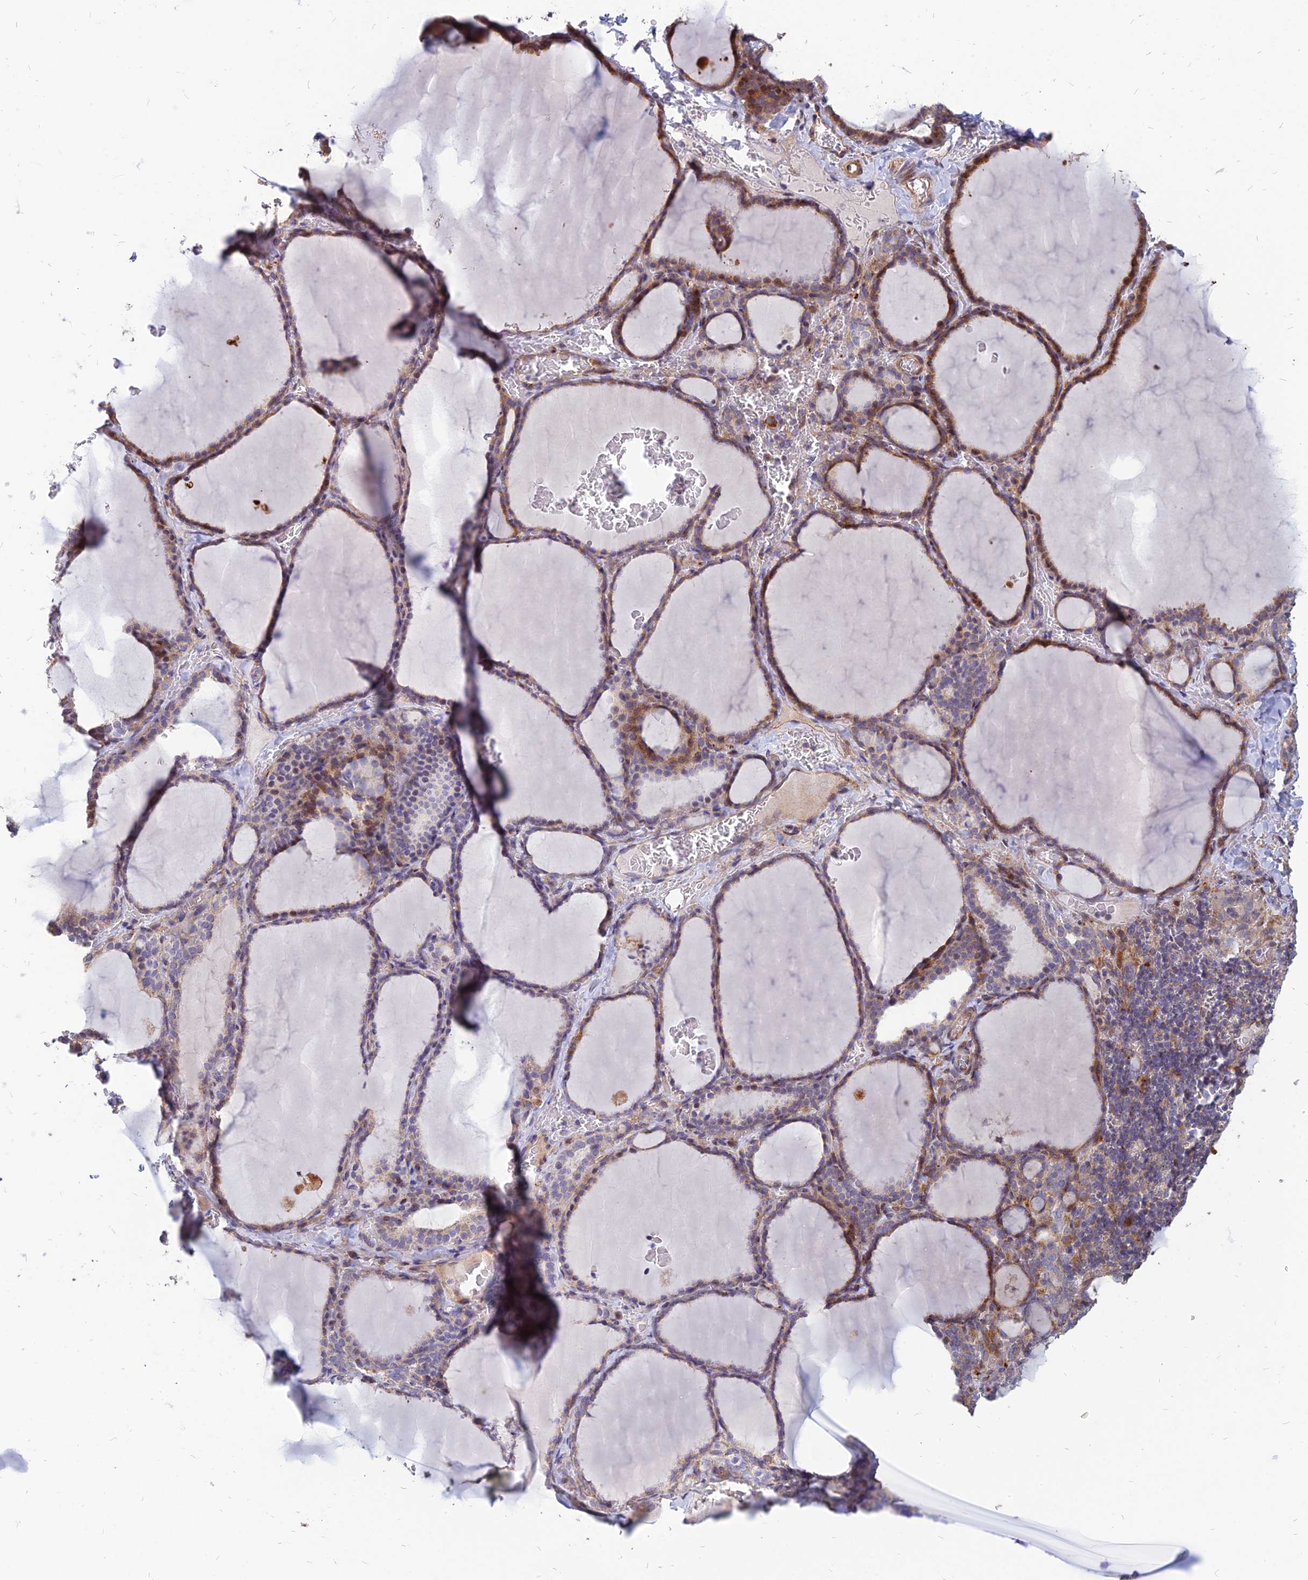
{"staining": {"intensity": "weak", "quantity": "25%-75%", "location": "cytoplasmic/membranous"}, "tissue": "thyroid gland", "cell_type": "Glandular cells", "image_type": "normal", "snomed": [{"axis": "morphology", "description": "Normal tissue, NOS"}, {"axis": "topography", "description": "Thyroid gland"}], "caption": "The histopathology image reveals staining of unremarkable thyroid gland, revealing weak cytoplasmic/membranous protein expression (brown color) within glandular cells. The staining was performed using DAB (3,3'-diaminobenzidine) to visualize the protein expression in brown, while the nuclei were stained in blue with hematoxylin (Magnification: 20x).", "gene": "ST3GAL6", "patient": {"sex": "female", "age": 39}}